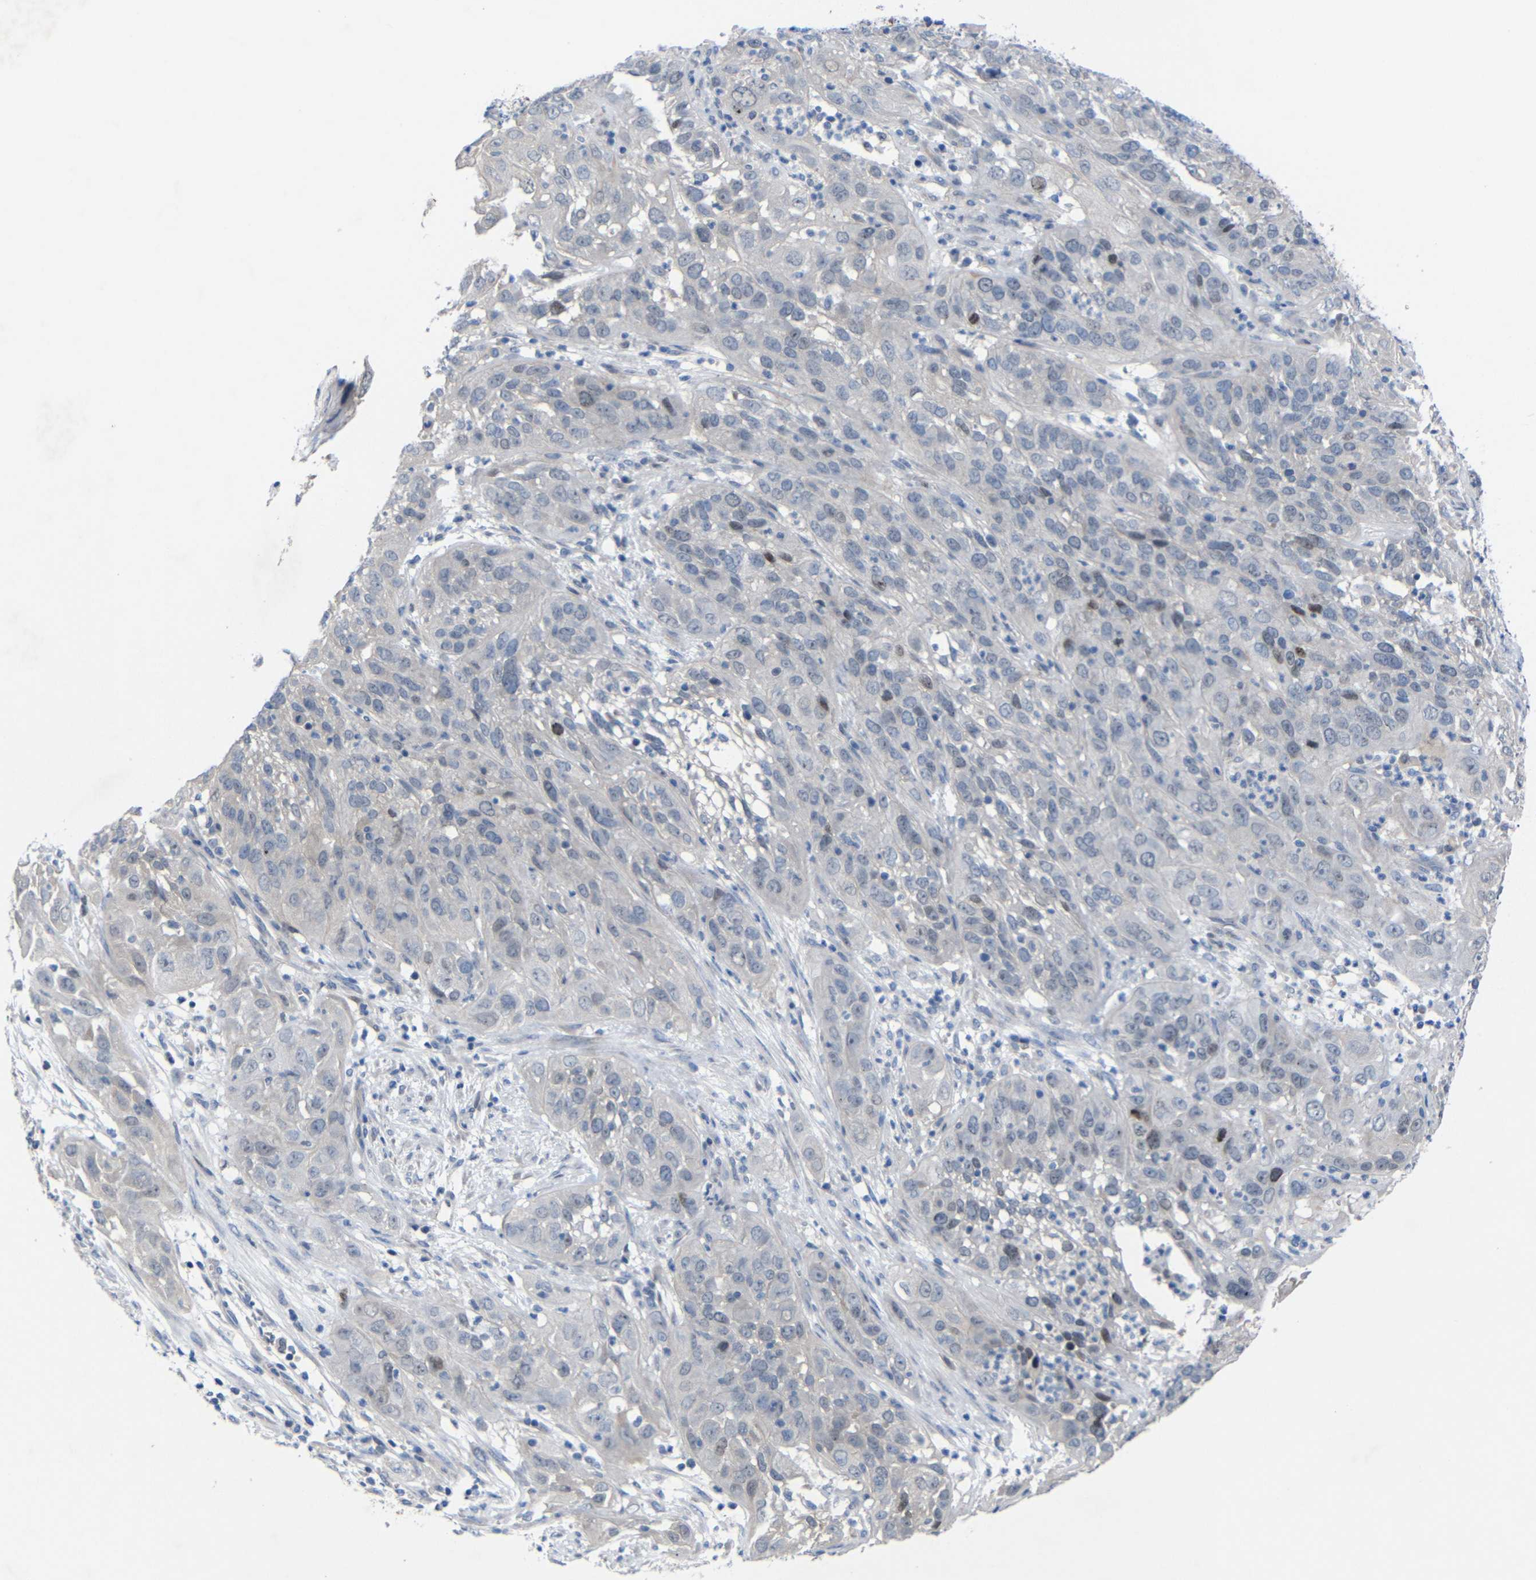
{"staining": {"intensity": "moderate", "quantity": "25%-75%", "location": "nuclear"}, "tissue": "cervical cancer", "cell_type": "Tumor cells", "image_type": "cancer", "snomed": [{"axis": "morphology", "description": "Squamous cell carcinoma, NOS"}, {"axis": "topography", "description": "Cervix"}], "caption": "Tumor cells exhibit moderate nuclear staining in about 25%-75% of cells in squamous cell carcinoma (cervical). The staining was performed using DAB (3,3'-diaminobenzidine), with brown indicating positive protein expression. Nuclei are stained blue with hematoxylin.", "gene": "CMTM1", "patient": {"sex": "female", "age": 32}}